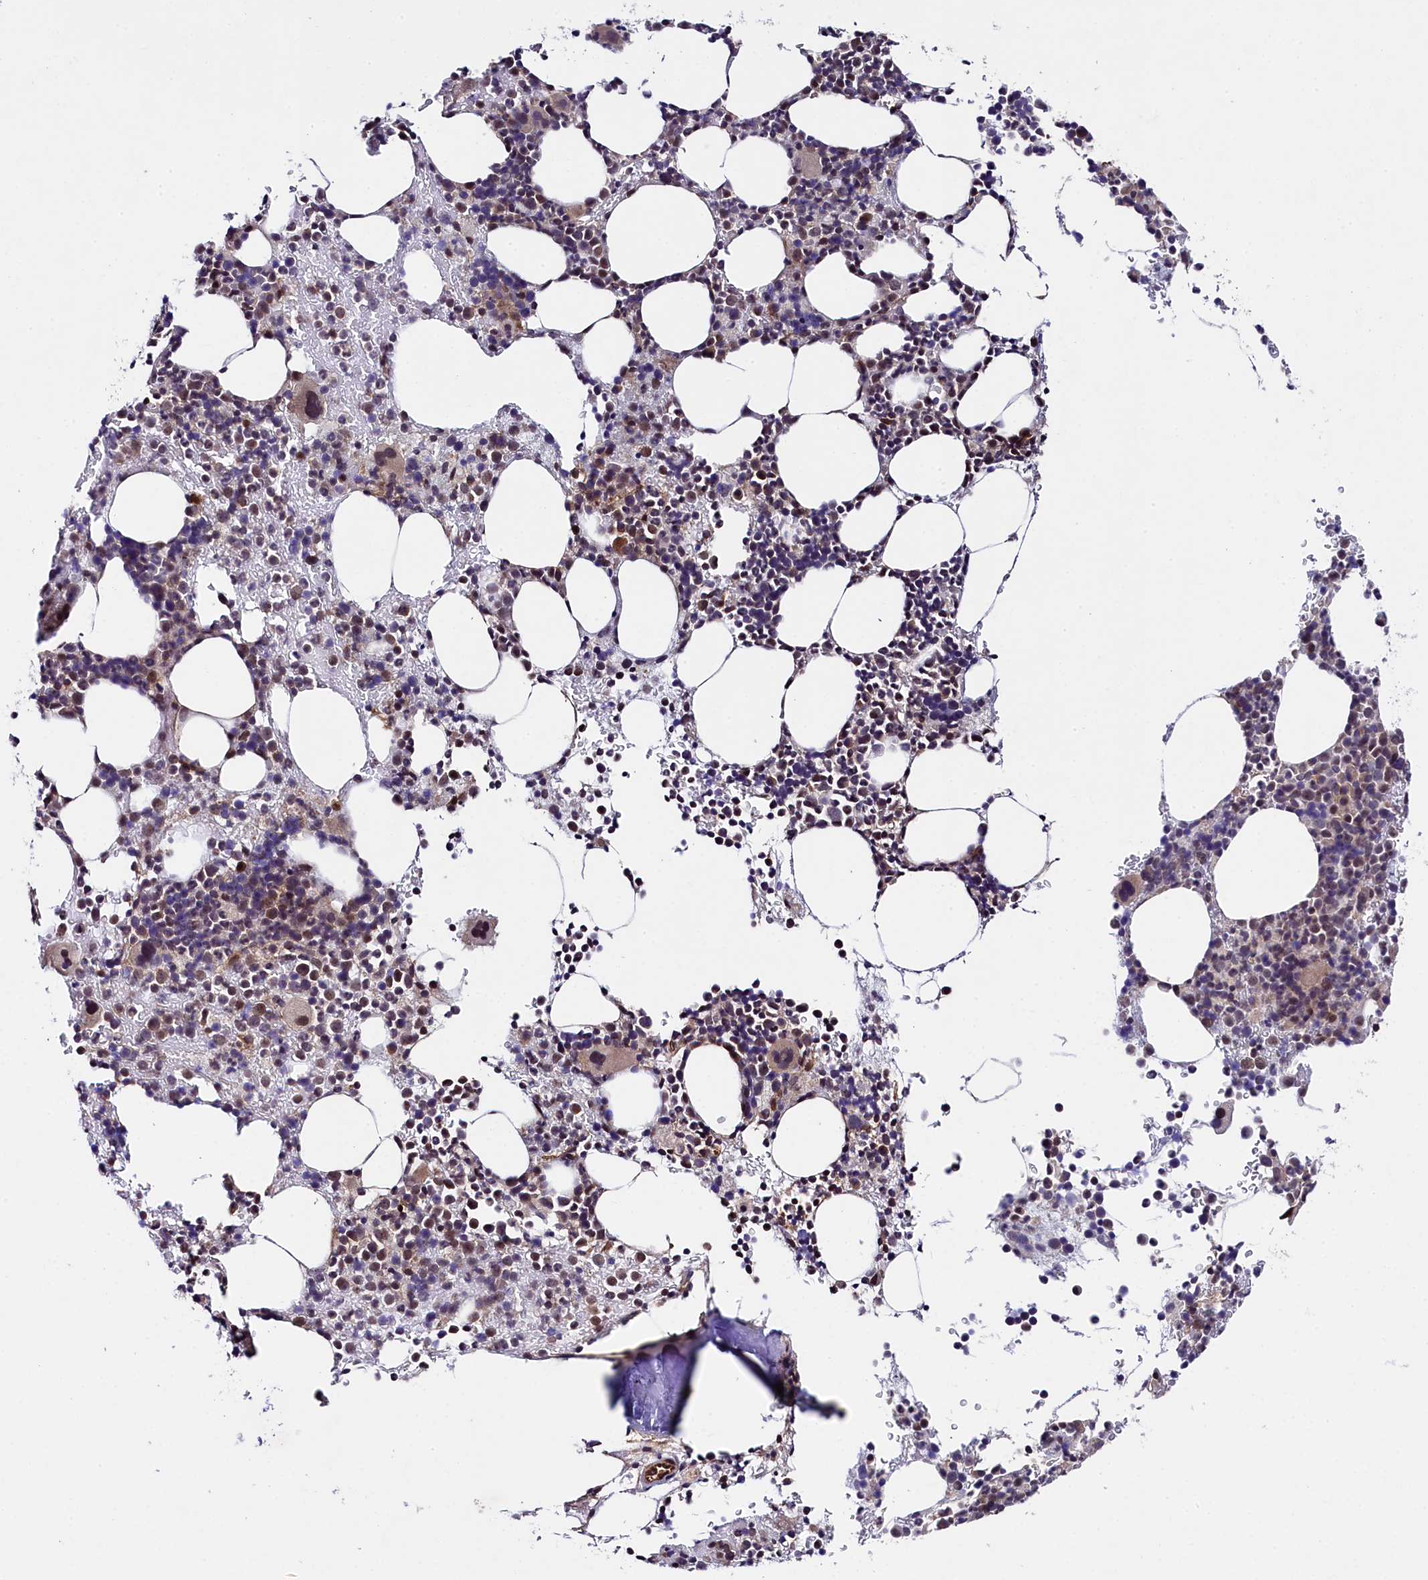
{"staining": {"intensity": "weak", "quantity": "25%-75%", "location": "cytoplasmic/membranous,nuclear"}, "tissue": "bone marrow", "cell_type": "Hematopoietic cells", "image_type": "normal", "snomed": [{"axis": "morphology", "description": "Normal tissue, NOS"}, {"axis": "topography", "description": "Bone marrow"}], "caption": "Hematopoietic cells show low levels of weak cytoplasmic/membranous,nuclear expression in about 25%-75% of cells in unremarkable human bone marrow.", "gene": "SNRK", "patient": {"sex": "female", "age": 82}}